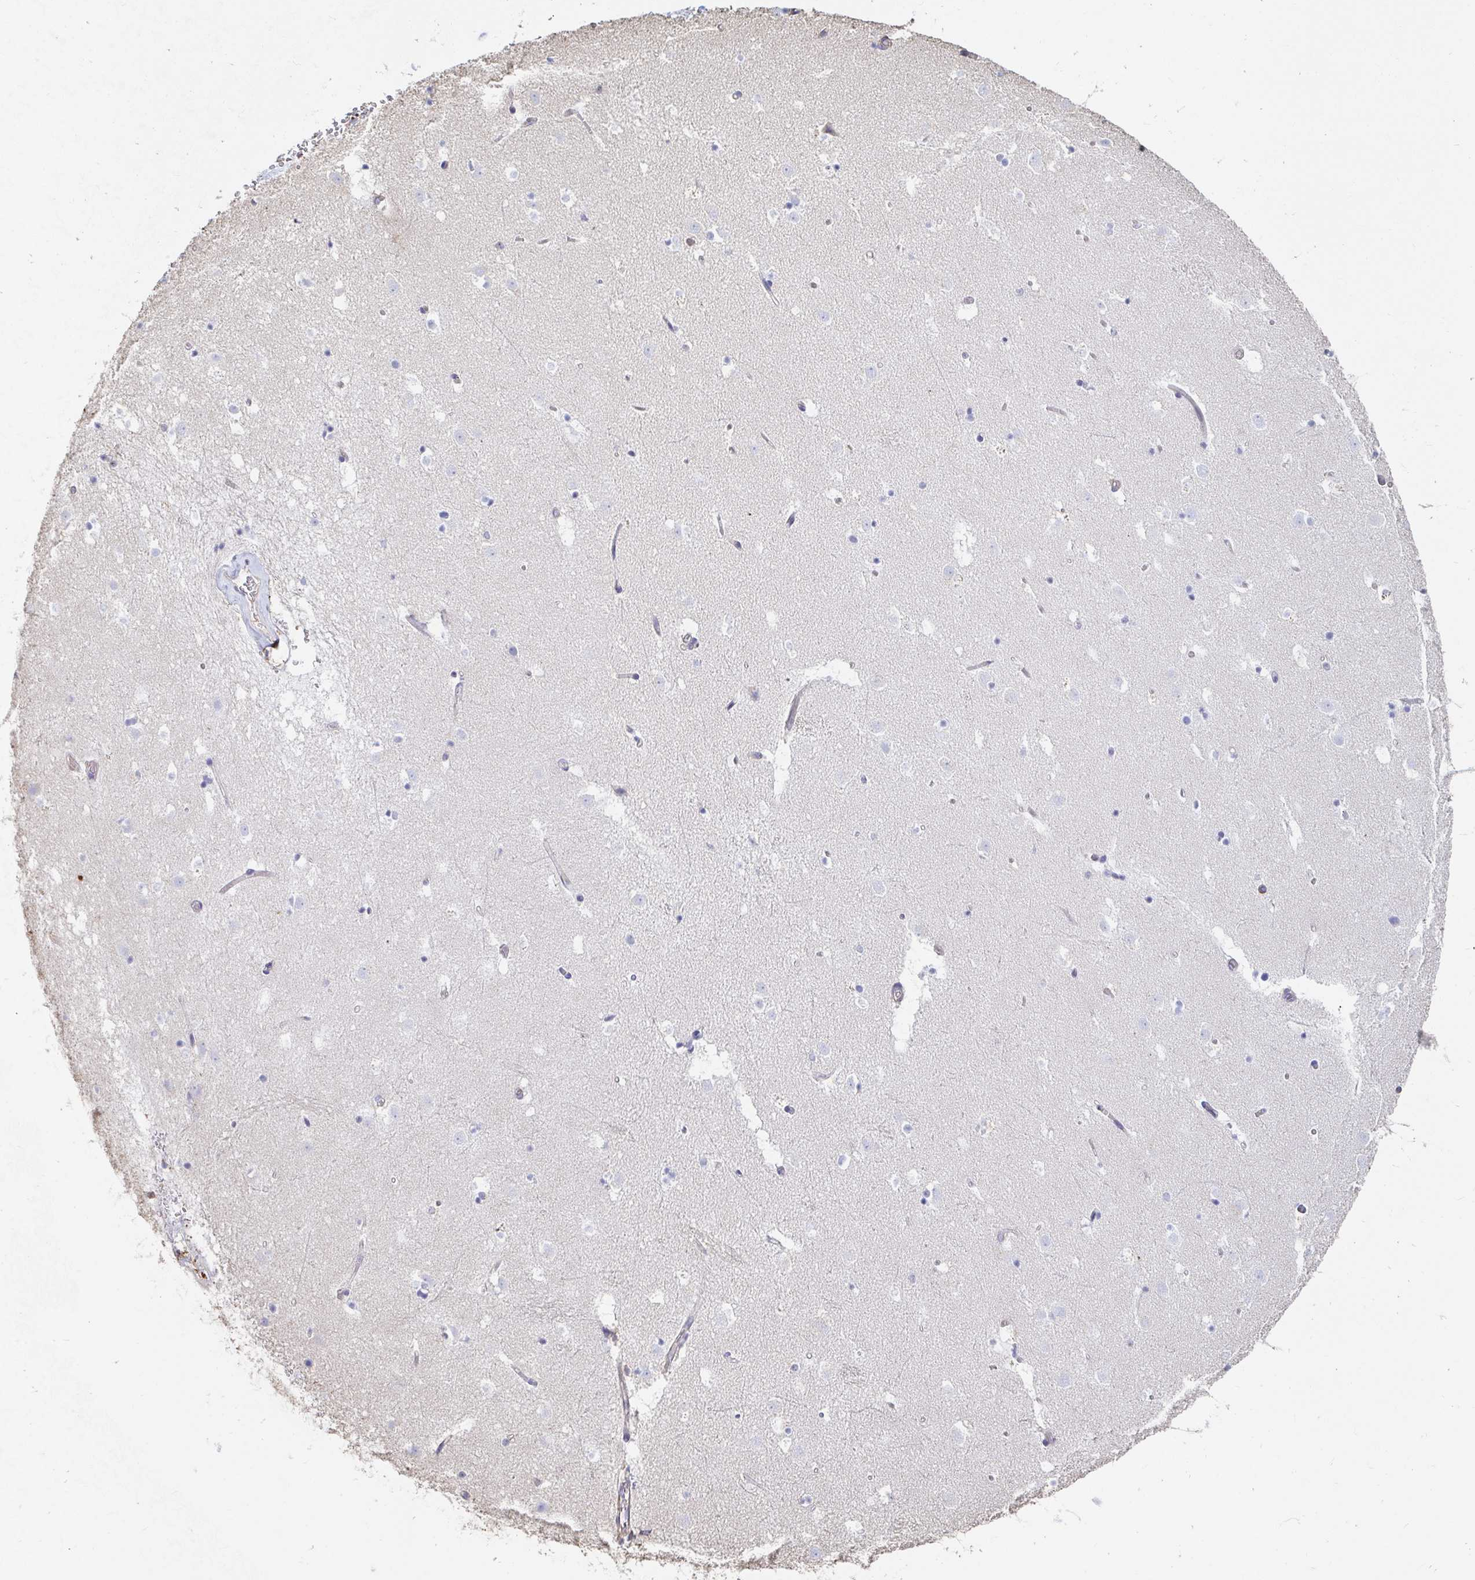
{"staining": {"intensity": "negative", "quantity": "none", "location": "none"}, "tissue": "caudate", "cell_type": "Glial cells", "image_type": "normal", "snomed": [{"axis": "morphology", "description": "Normal tissue, NOS"}, {"axis": "topography", "description": "Lateral ventricle wall"}], "caption": "The immunohistochemistry micrograph has no significant positivity in glial cells of caudate. (DAB immunohistochemistry (IHC), high magnification).", "gene": "PTPN14", "patient": {"sex": "male", "age": 37}}